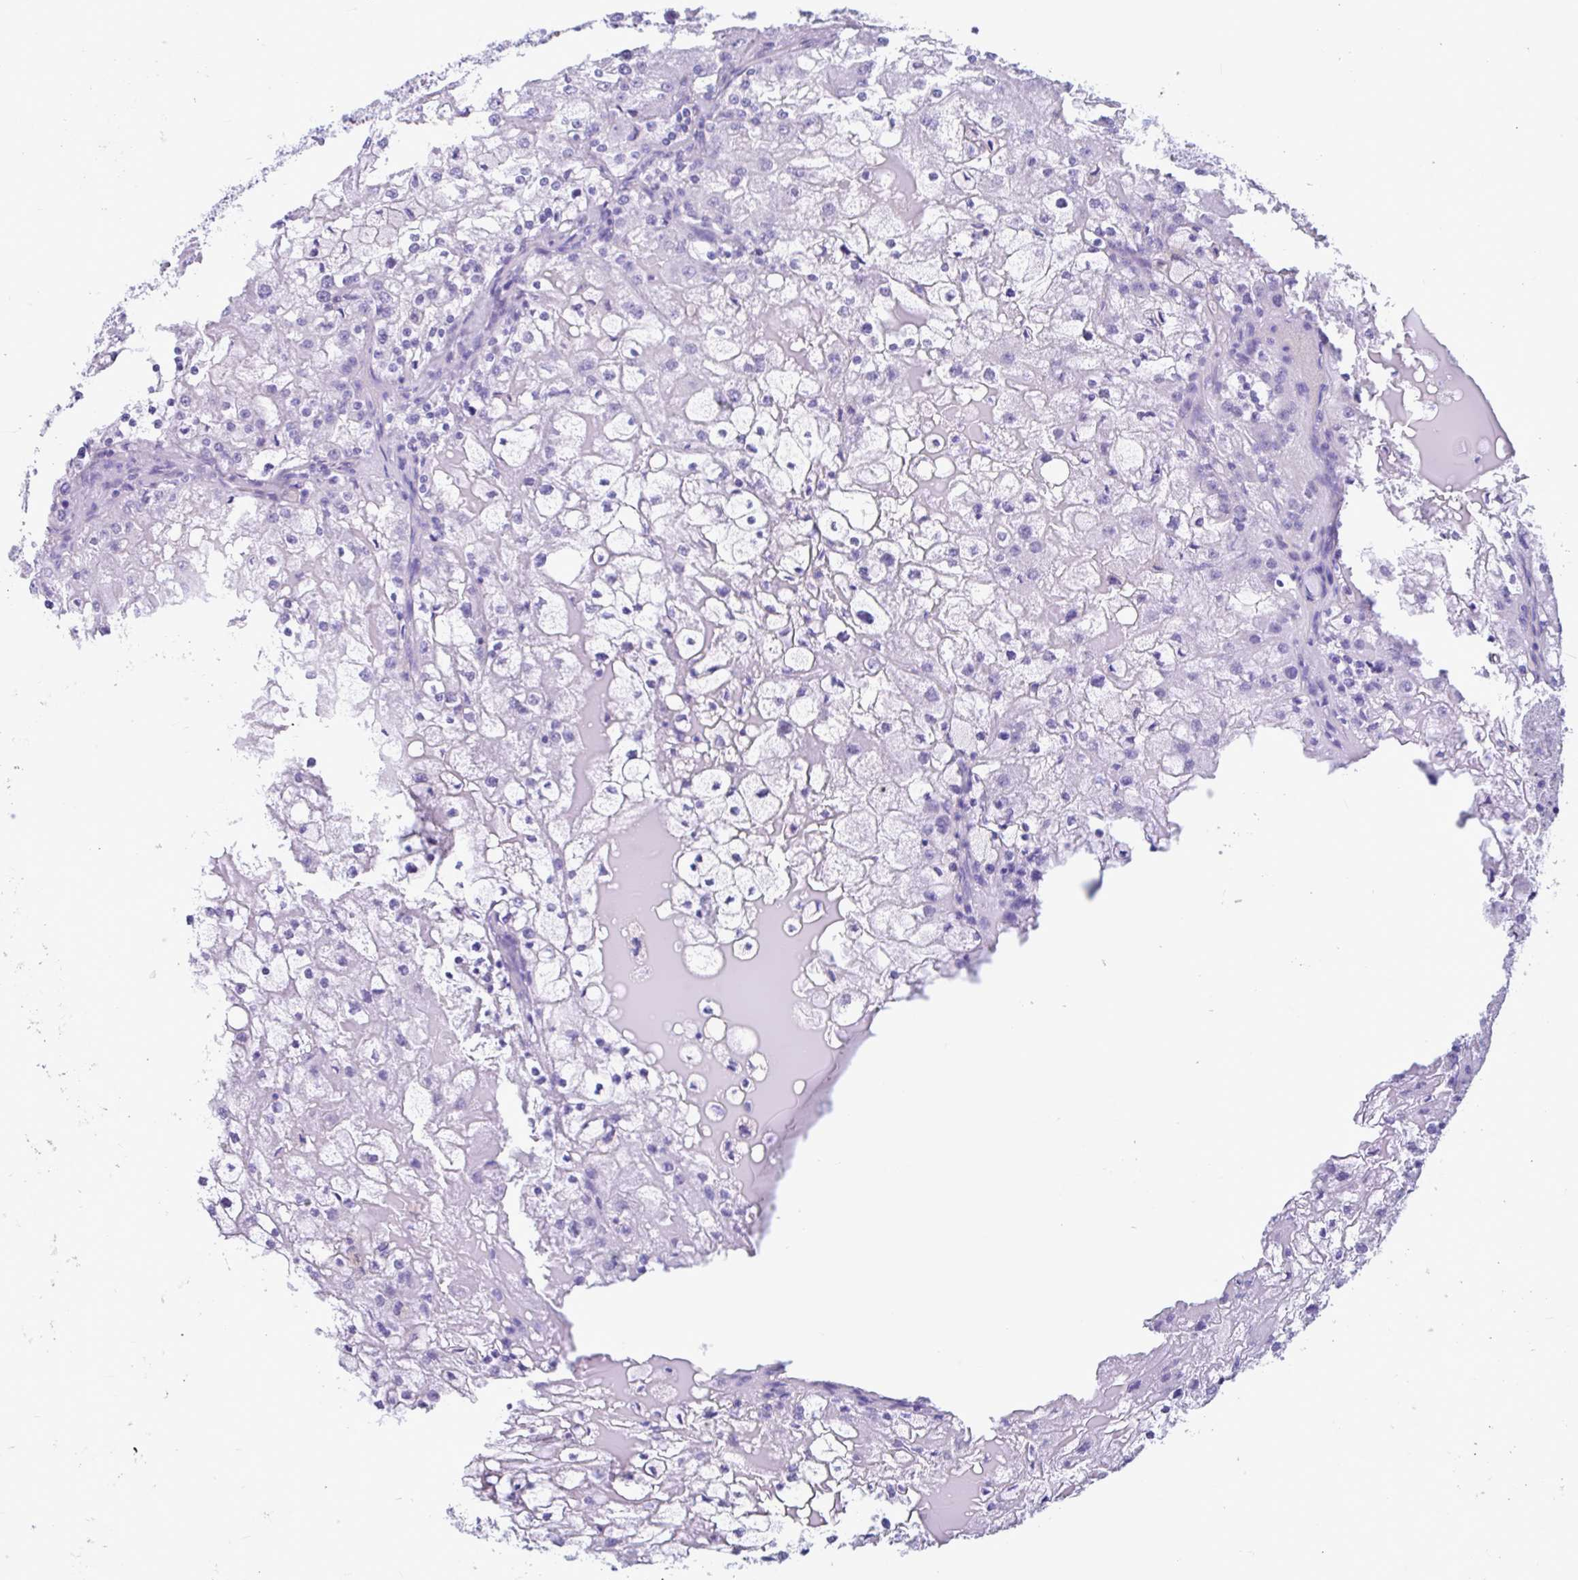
{"staining": {"intensity": "negative", "quantity": "none", "location": "none"}, "tissue": "renal cancer", "cell_type": "Tumor cells", "image_type": "cancer", "snomed": [{"axis": "morphology", "description": "Adenocarcinoma, NOS"}, {"axis": "topography", "description": "Kidney"}], "caption": "Tumor cells are negative for brown protein staining in renal cancer.", "gene": "OR4N4", "patient": {"sex": "female", "age": 74}}